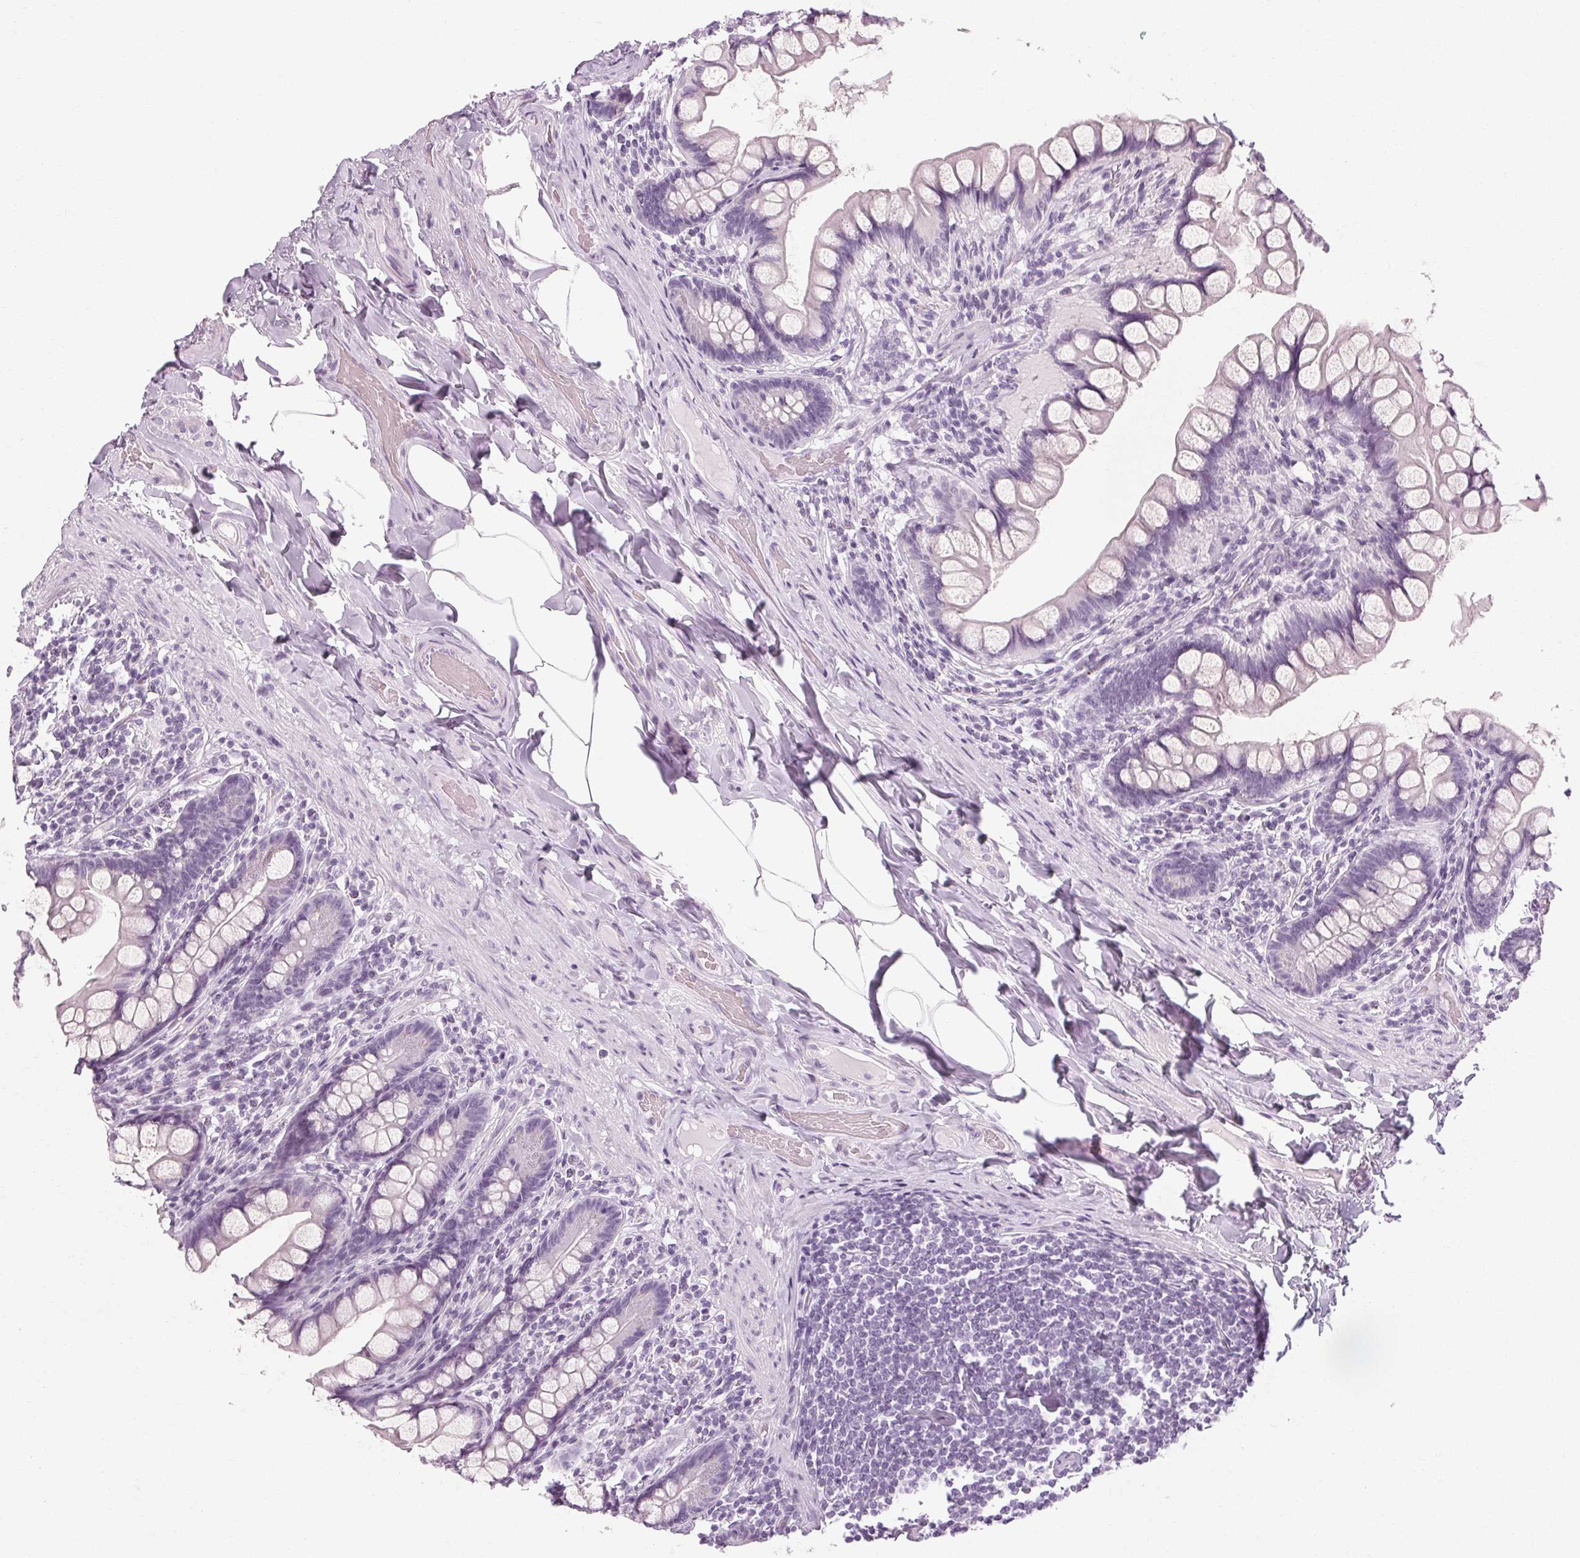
{"staining": {"intensity": "negative", "quantity": "none", "location": "none"}, "tissue": "small intestine", "cell_type": "Glandular cells", "image_type": "normal", "snomed": [{"axis": "morphology", "description": "Normal tissue, NOS"}, {"axis": "topography", "description": "Small intestine"}], "caption": "Unremarkable small intestine was stained to show a protein in brown. There is no significant expression in glandular cells.", "gene": "POMC", "patient": {"sex": "male", "age": 70}}